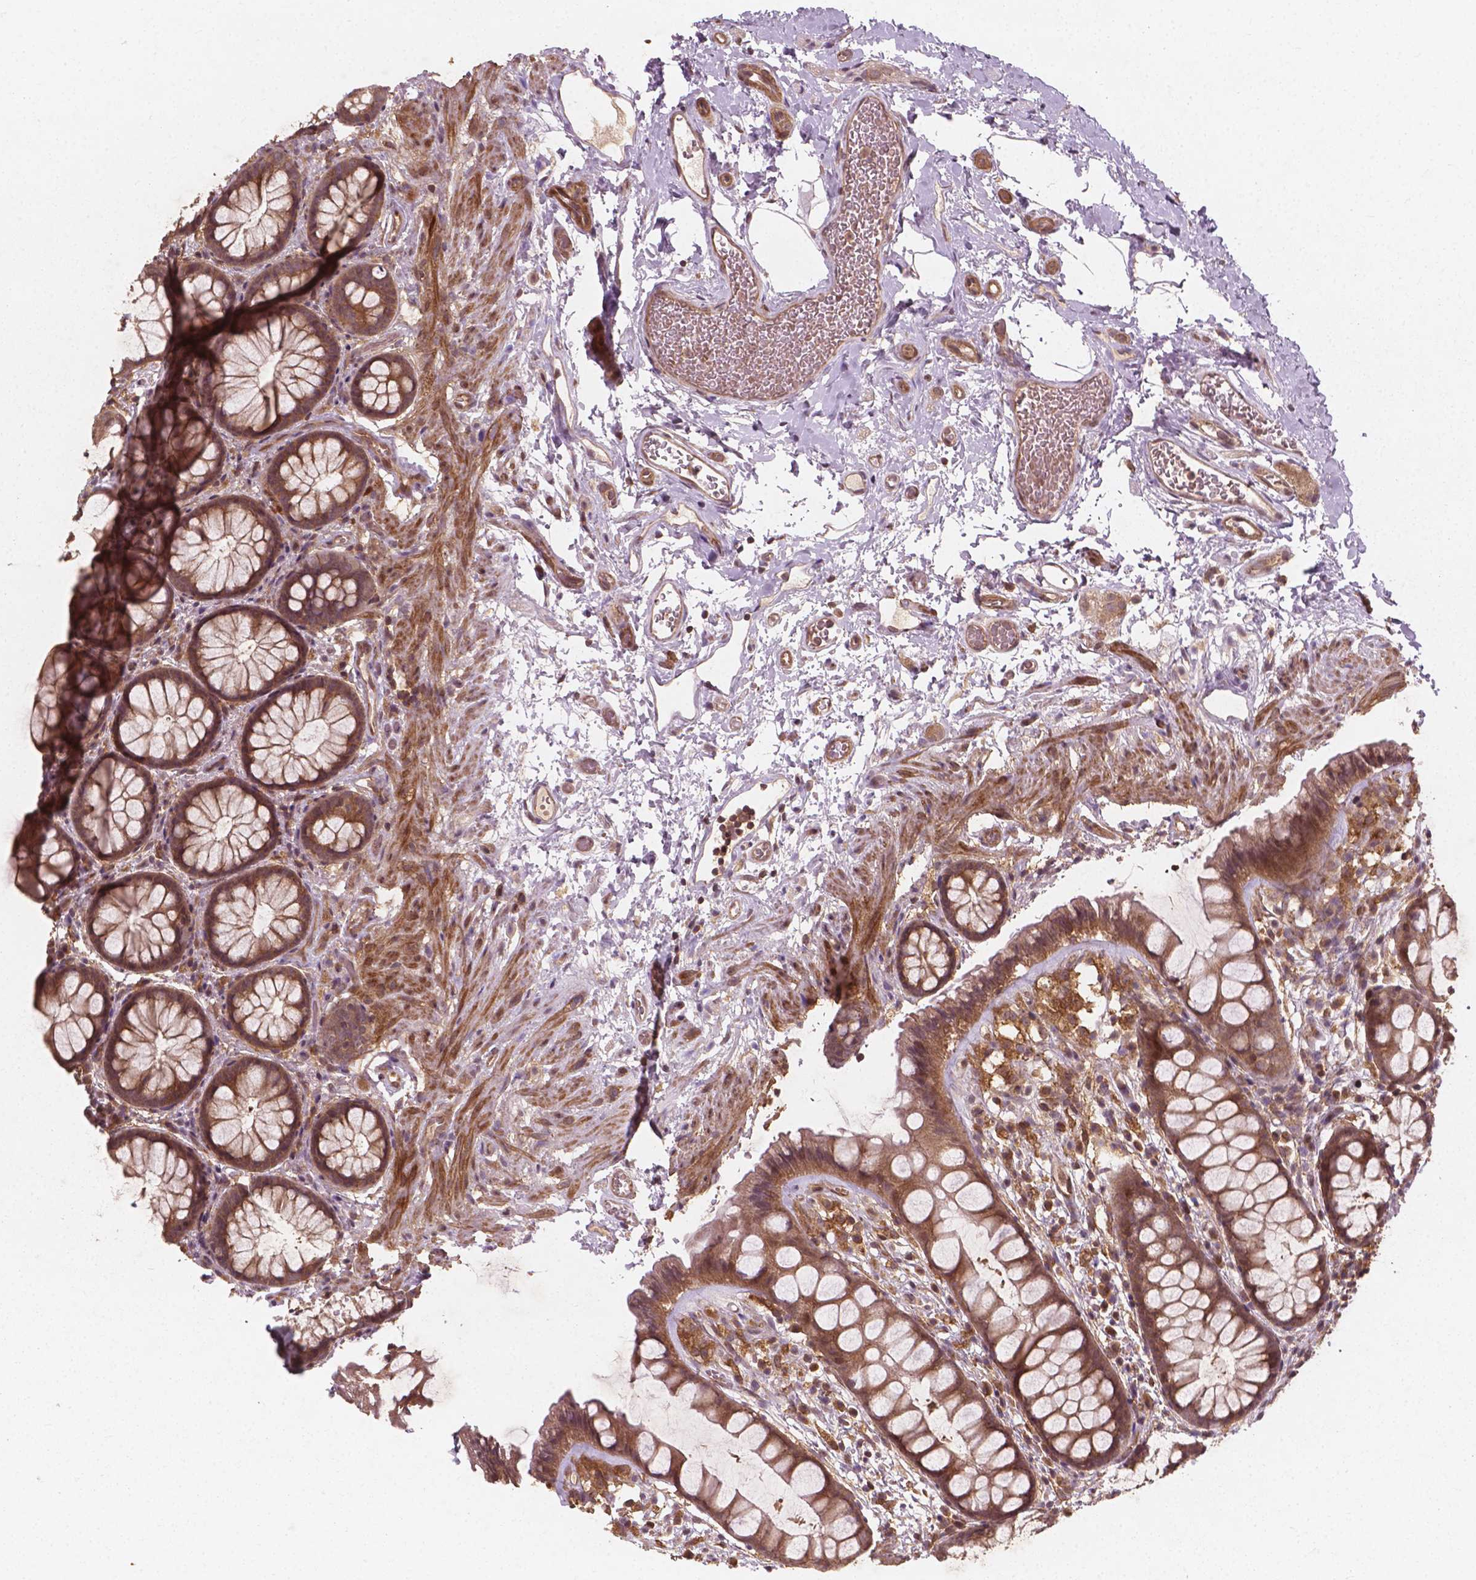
{"staining": {"intensity": "moderate", "quantity": ">75%", "location": "cytoplasmic/membranous"}, "tissue": "rectum", "cell_type": "Glandular cells", "image_type": "normal", "snomed": [{"axis": "morphology", "description": "Normal tissue, NOS"}, {"axis": "topography", "description": "Rectum"}], "caption": "A micrograph of human rectum stained for a protein reveals moderate cytoplasmic/membranous brown staining in glandular cells. (DAB (3,3'-diaminobenzidine) IHC with brightfield microscopy, high magnification).", "gene": "CYFIP1", "patient": {"sex": "female", "age": 62}}